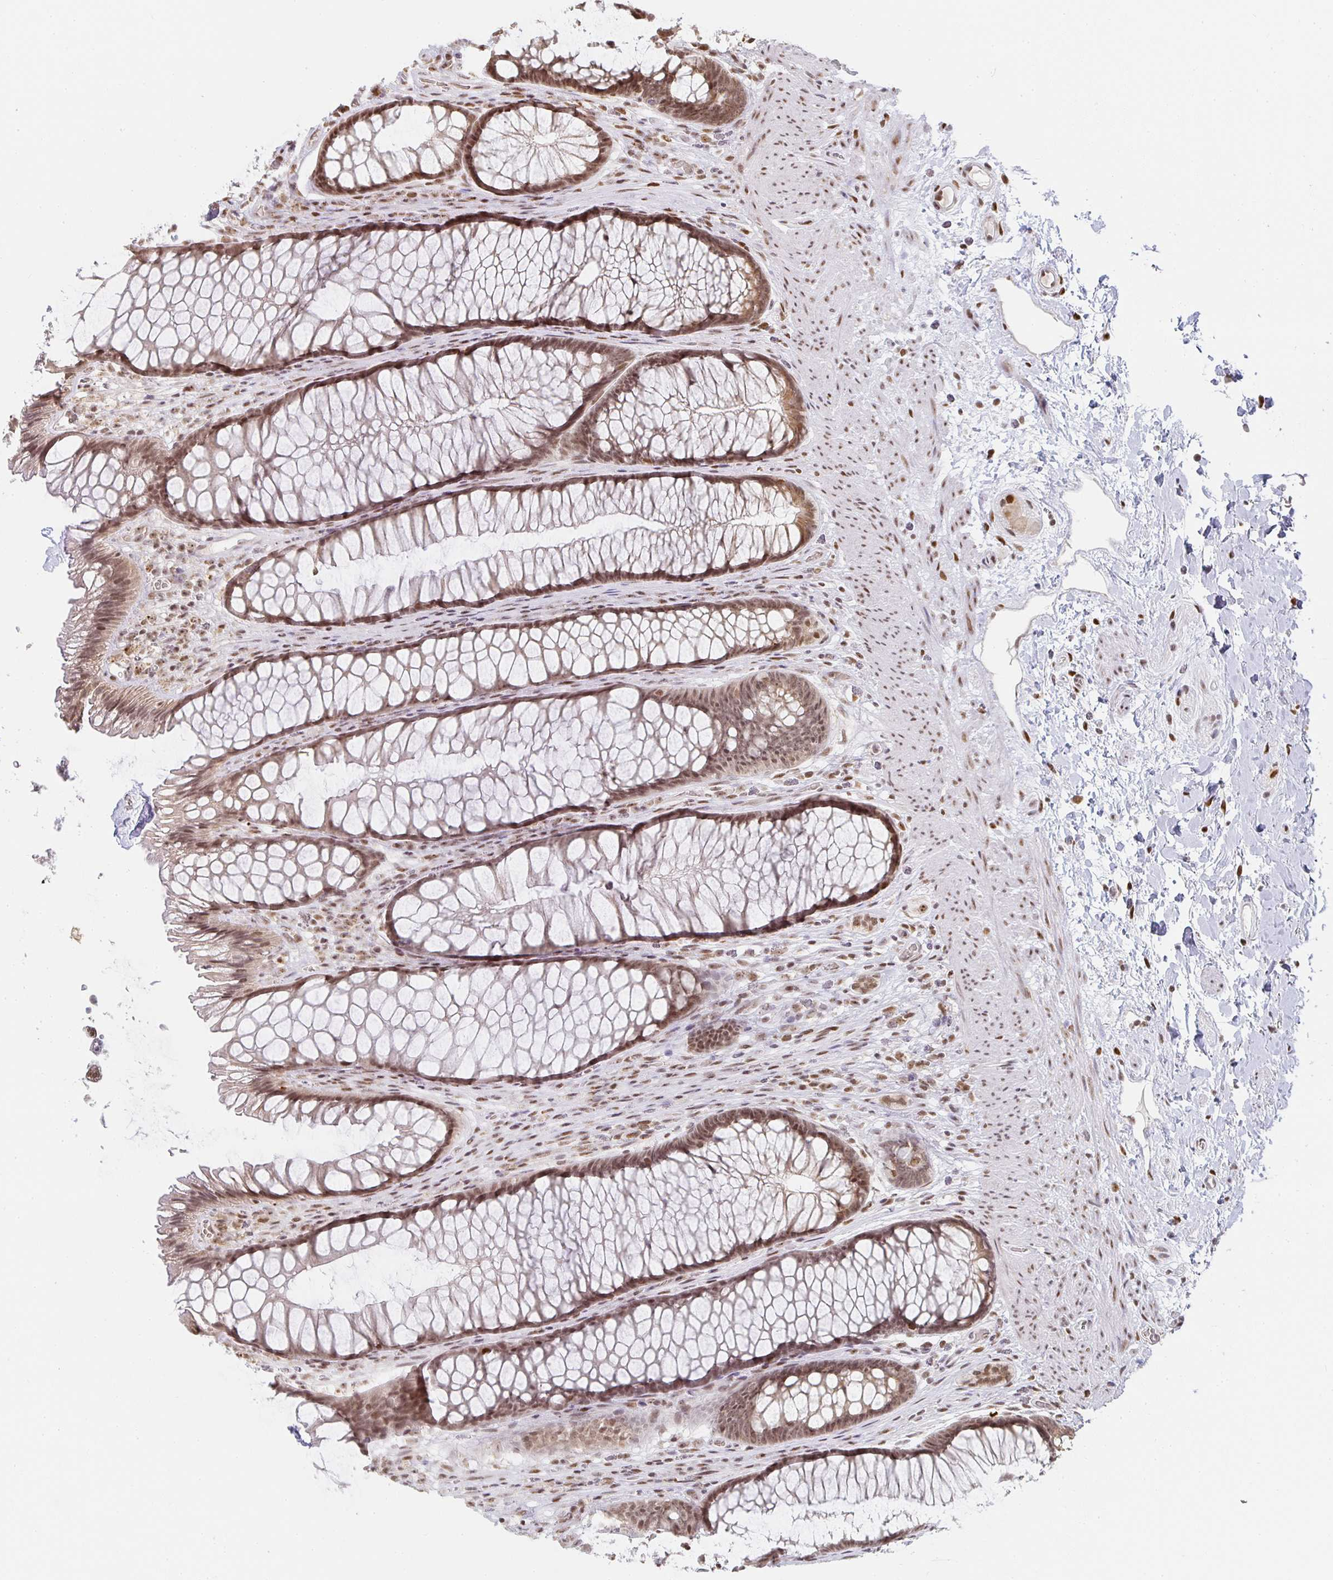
{"staining": {"intensity": "moderate", "quantity": ">75%", "location": "cytoplasmic/membranous,nuclear"}, "tissue": "rectum", "cell_type": "Glandular cells", "image_type": "normal", "snomed": [{"axis": "morphology", "description": "Normal tissue, NOS"}, {"axis": "topography", "description": "Rectum"}], "caption": "The image demonstrates immunohistochemical staining of unremarkable rectum. There is moderate cytoplasmic/membranous,nuclear staining is seen in approximately >75% of glandular cells.", "gene": "SMARCA2", "patient": {"sex": "male", "age": 53}}